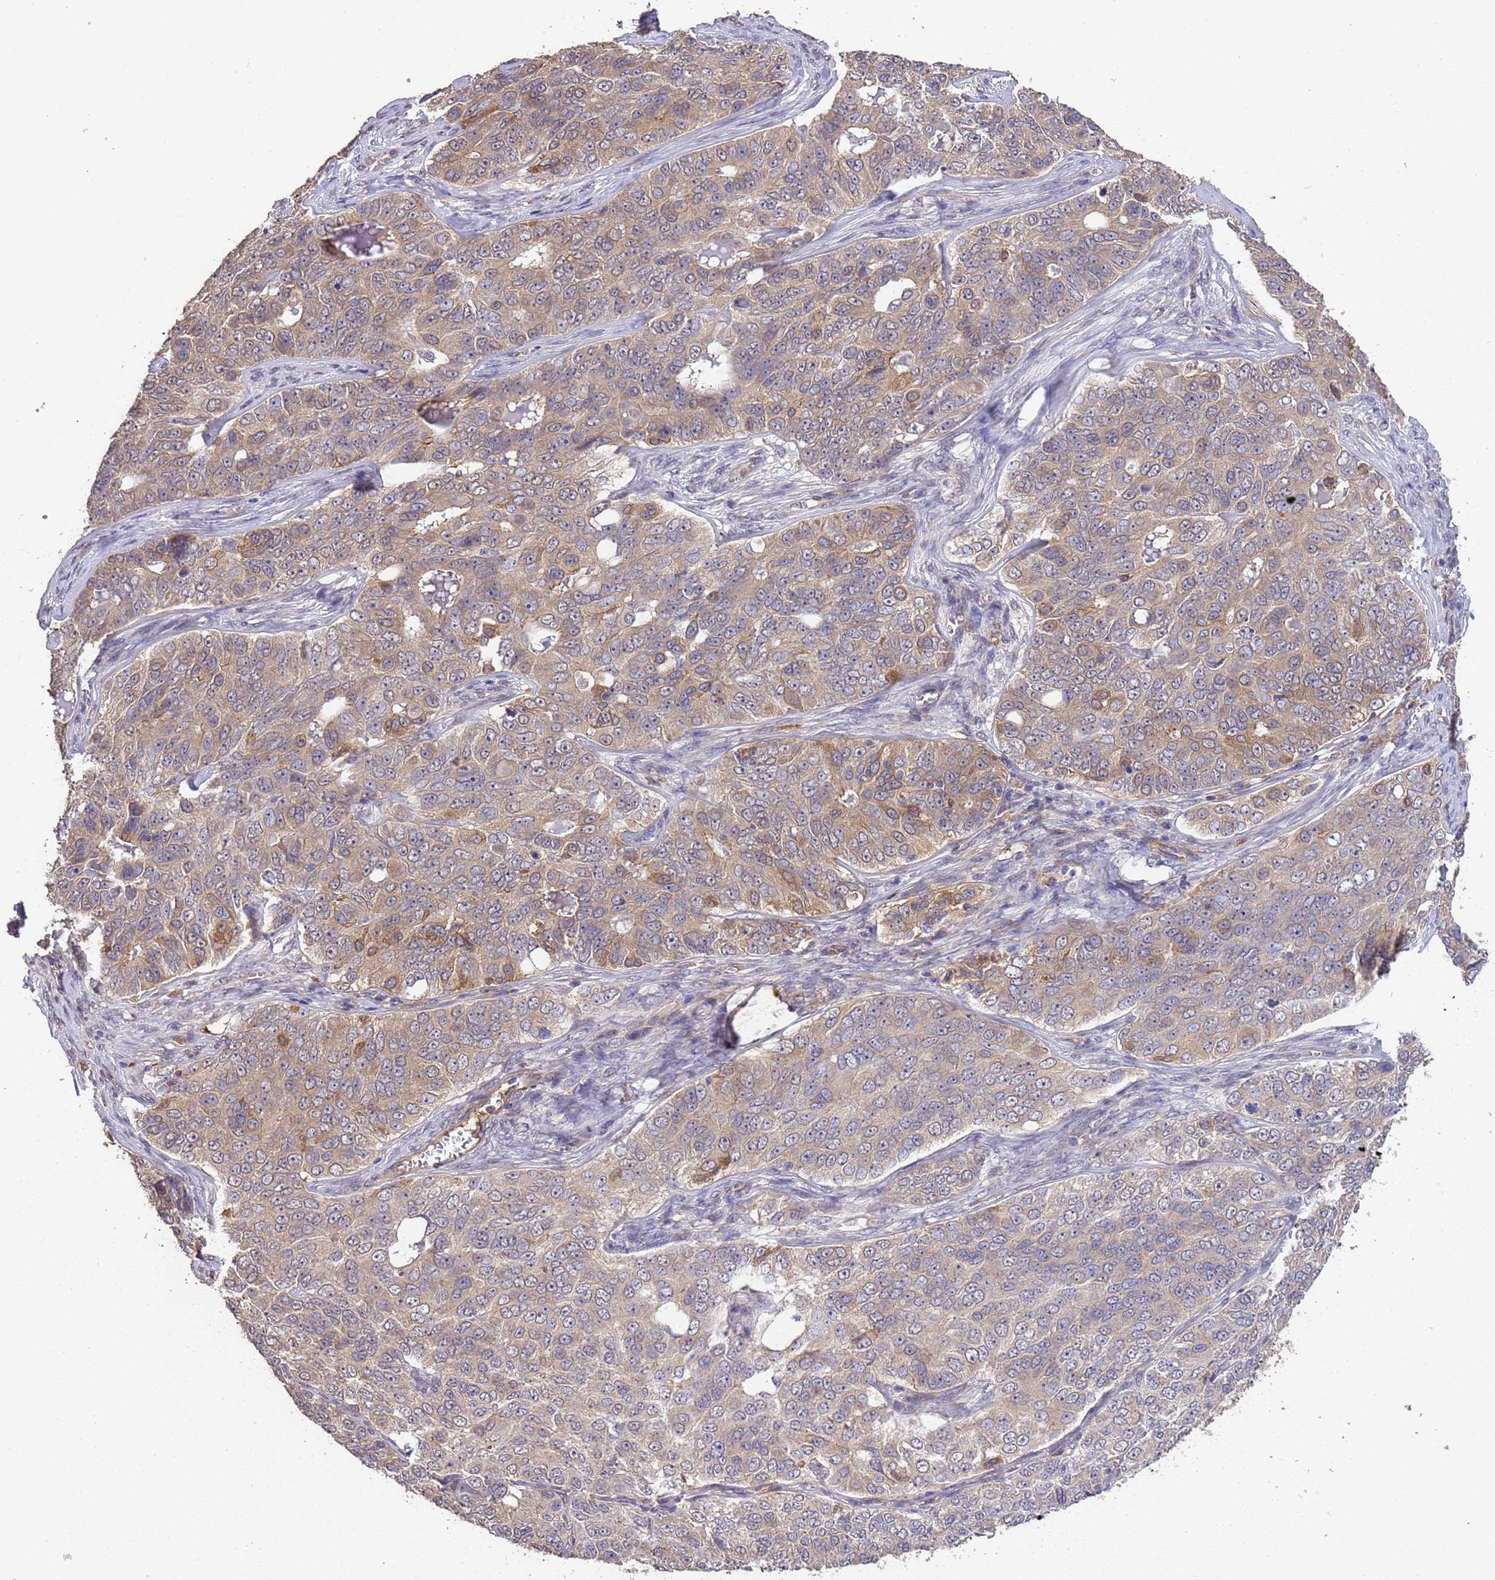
{"staining": {"intensity": "moderate", "quantity": "<25%", "location": "cytoplasmic/membranous"}, "tissue": "ovarian cancer", "cell_type": "Tumor cells", "image_type": "cancer", "snomed": [{"axis": "morphology", "description": "Carcinoma, endometroid"}, {"axis": "topography", "description": "Ovary"}], "caption": "Protein staining demonstrates moderate cytoplasmic/membranous positivity in approximately <25% of tumor cells in endometroid carcinoma (ovarian). Nuclei are stained in blue.", "gene": "NPHP1", "patient": {"sex": "female", "age": 51}}